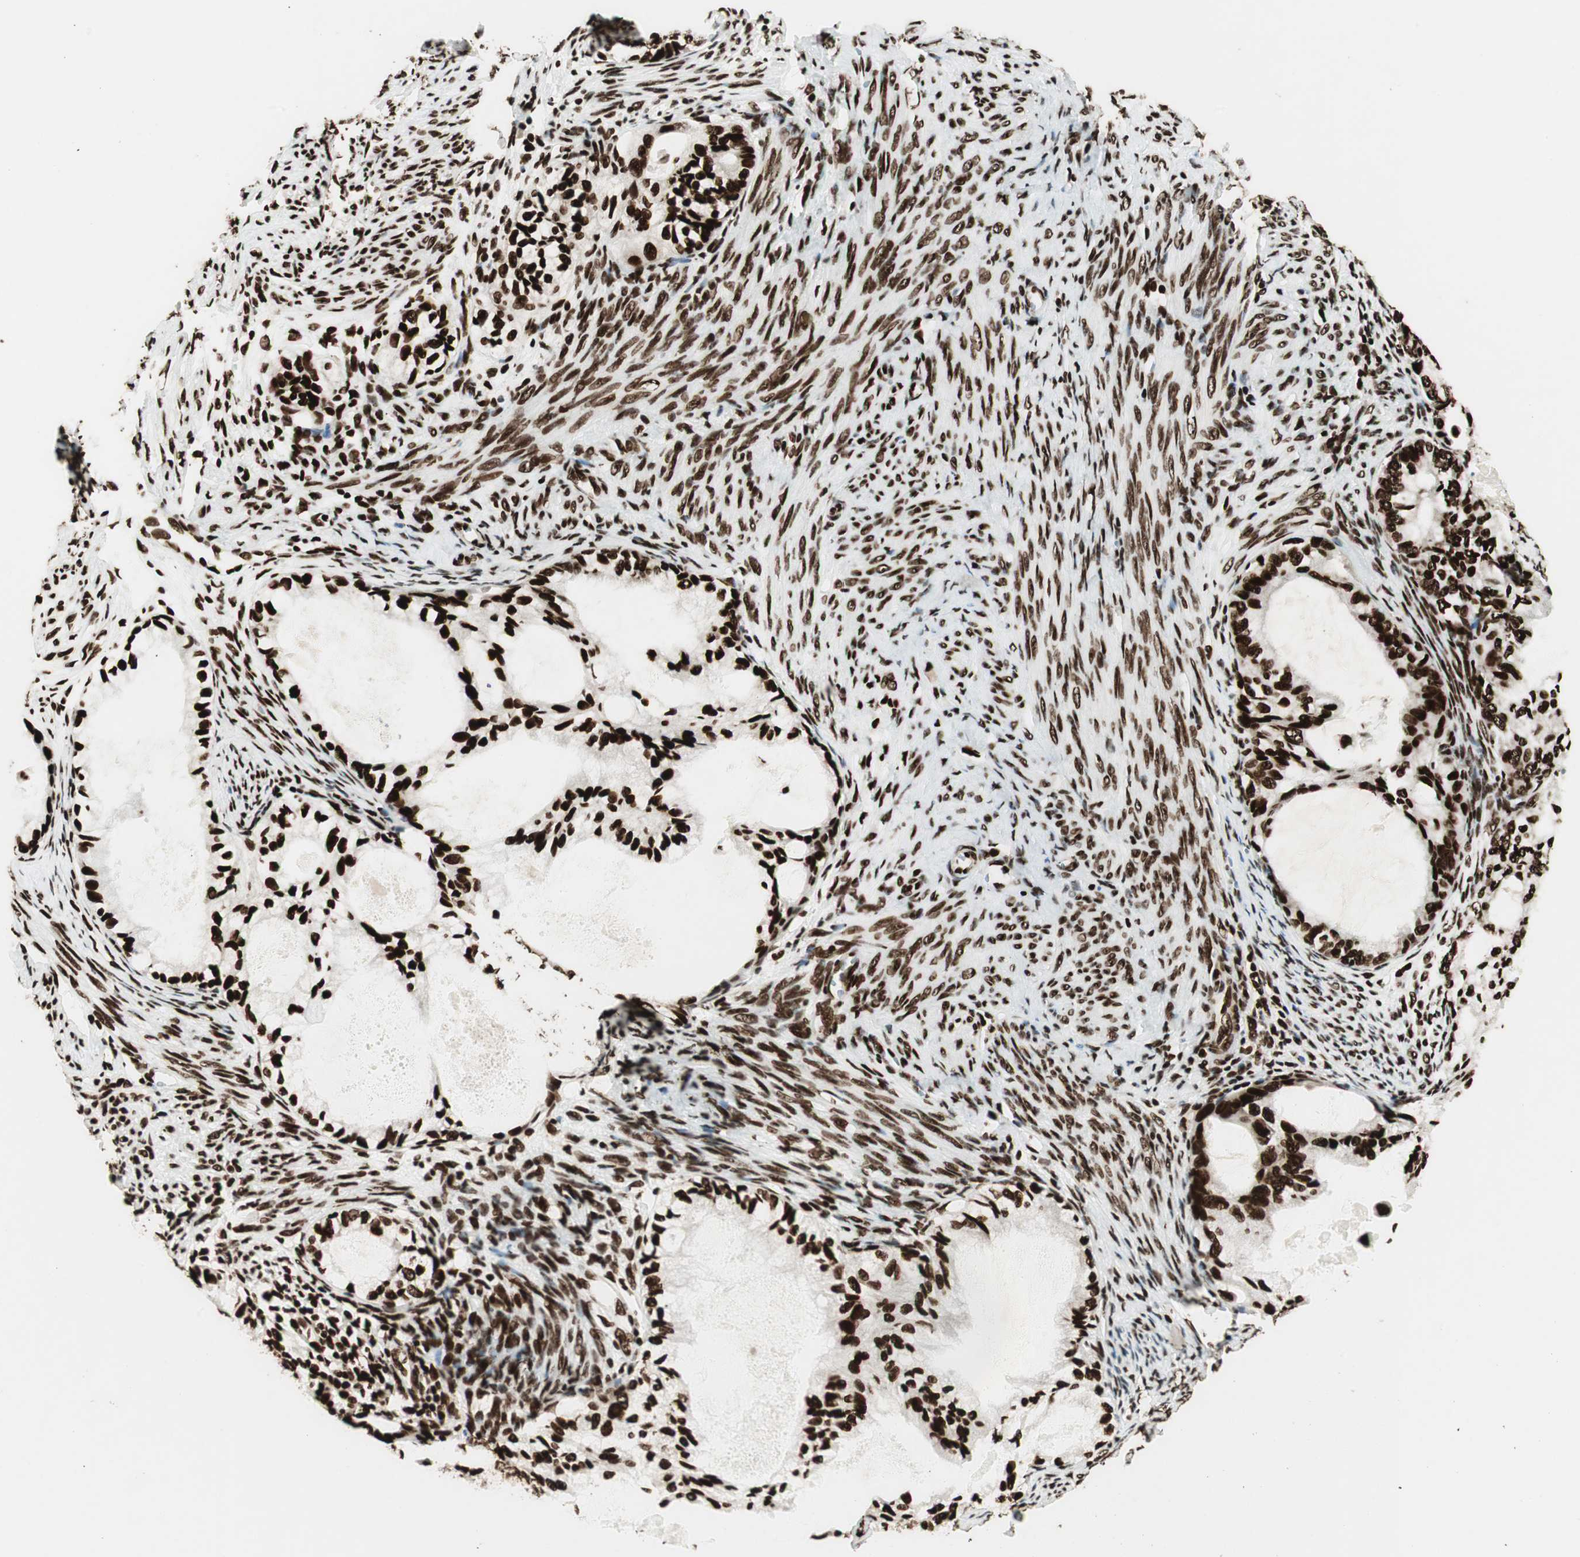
{"staining": {"intensity": "strong", "quantity": ">75%", "location": "nuclear"}, "tissue": "cervical cancer", "cell_type": "Tumor cells", "image_type": "cancer", "snomed": [{"axis": "morphology", "description": "Normal tissue, NOS"}, {"axis": "morphology", "description": "Adenocarcinoma, NOS"}, {"axis": "topography", "description": "Cervix"}, {"axis": "topography", "description": "Endometrium"}], "caption": "Protein expression analysis of cervical cancer reveals strong nuclear positivity in approximately >75% of tumor cells. The staining was performed using DAB to visualize the protein expression in brown, while the nuclei were stained in blue with hematoxylin (Magnification: 20x).", "gene": "EWSR1", "patient": {"sex": "female", "age": 86}}